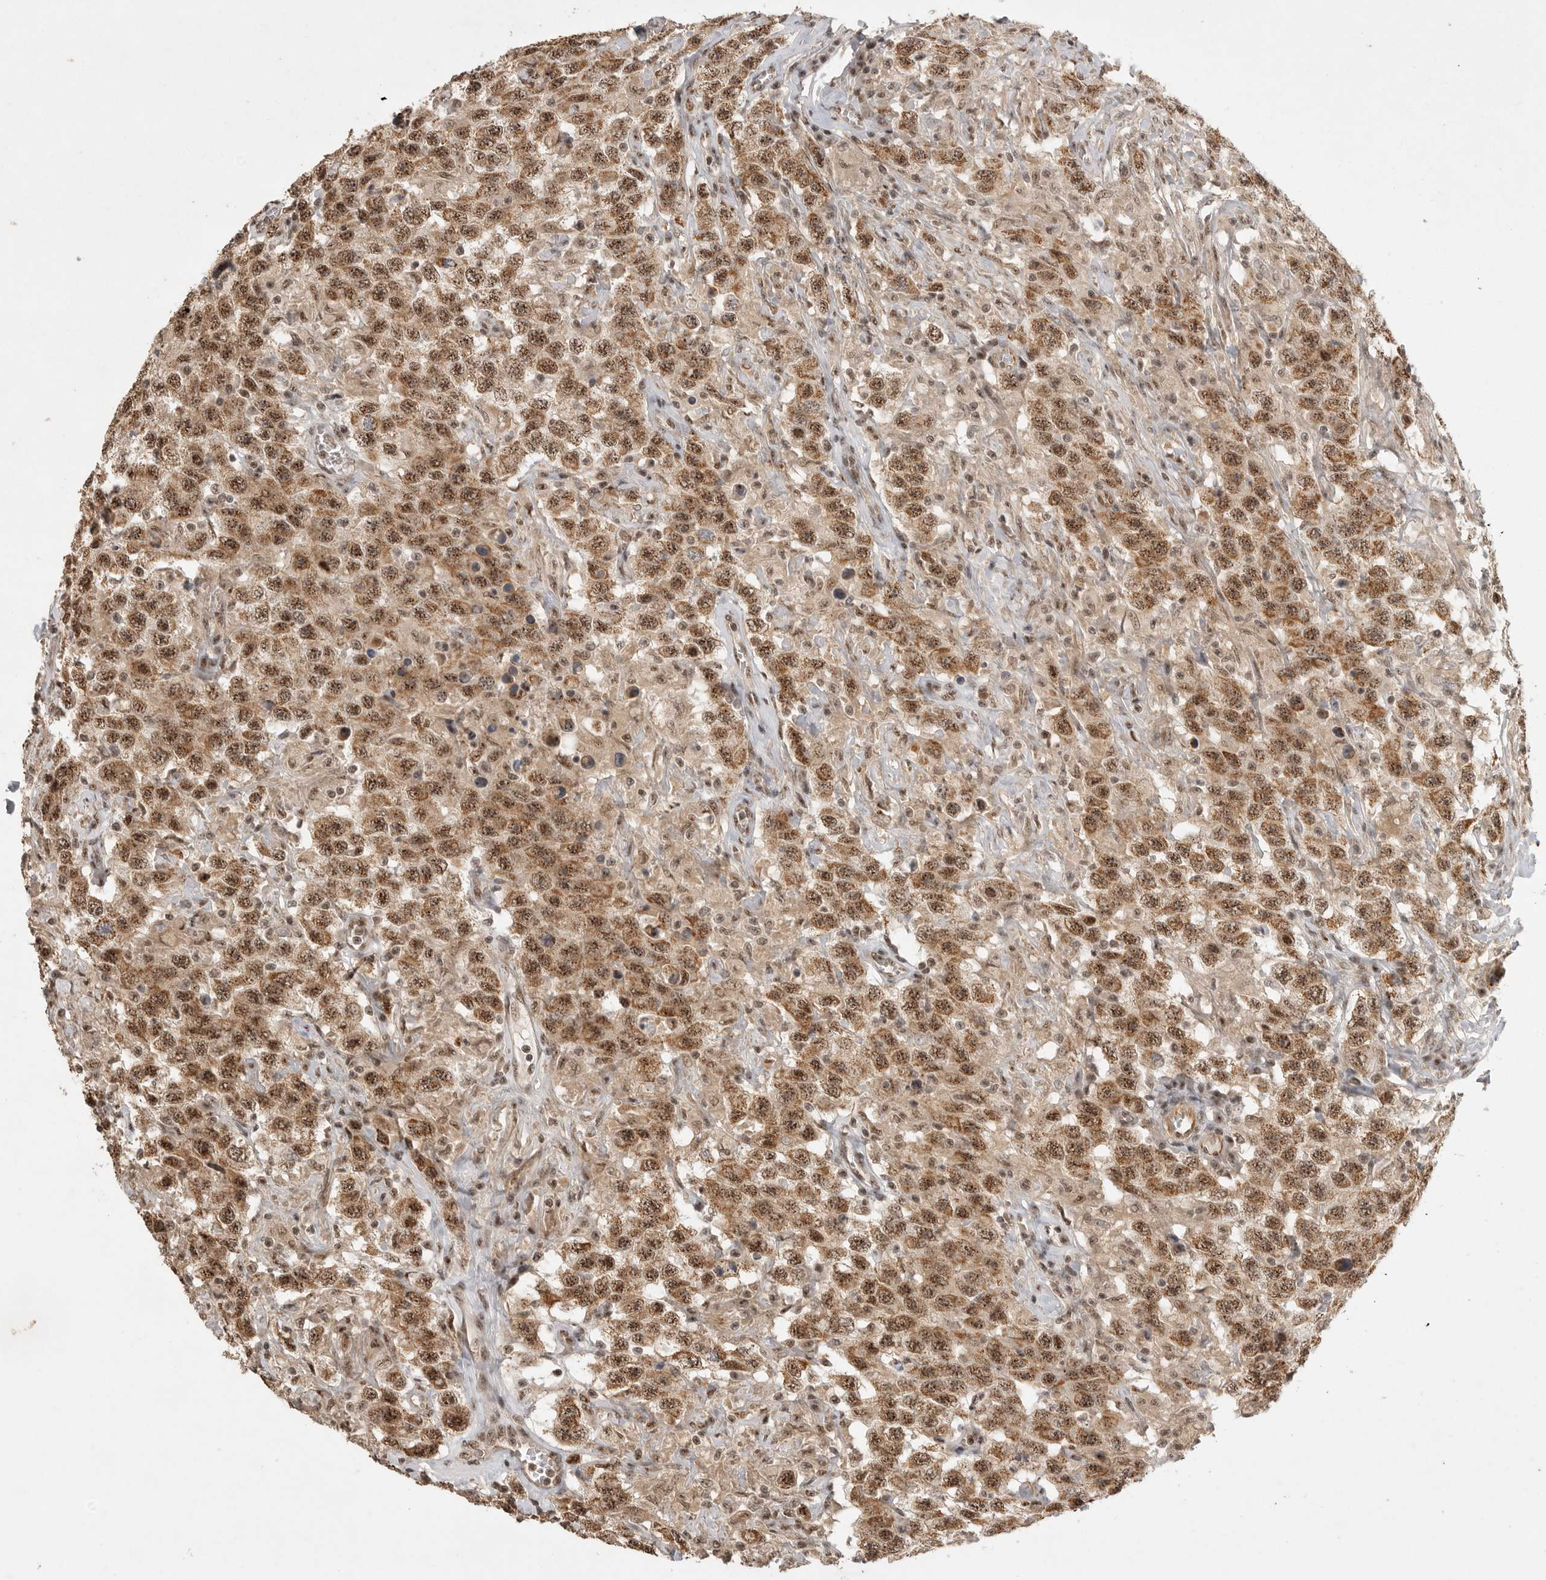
{"staining": {"intensity": "strong", "quantity": ">75%", "location": "cytoplasmic/membranous,nuclear"}, "tissue": "testis cancer", "cell_type": "Tumor cells", "image_type": "cancer", "snomed": [{"axis": "morphology", "description": "Seminoma, NOS"}, {"axis": "topography", "description": "Testis"}], "caption": "Strong cytoplasmic/membranous and nuclear positivity is identified in approximately >75% of tumor cells in testis cancer (seminoma).", "gene": "POMP", "patient": {"sex": "male", "age": 41}}